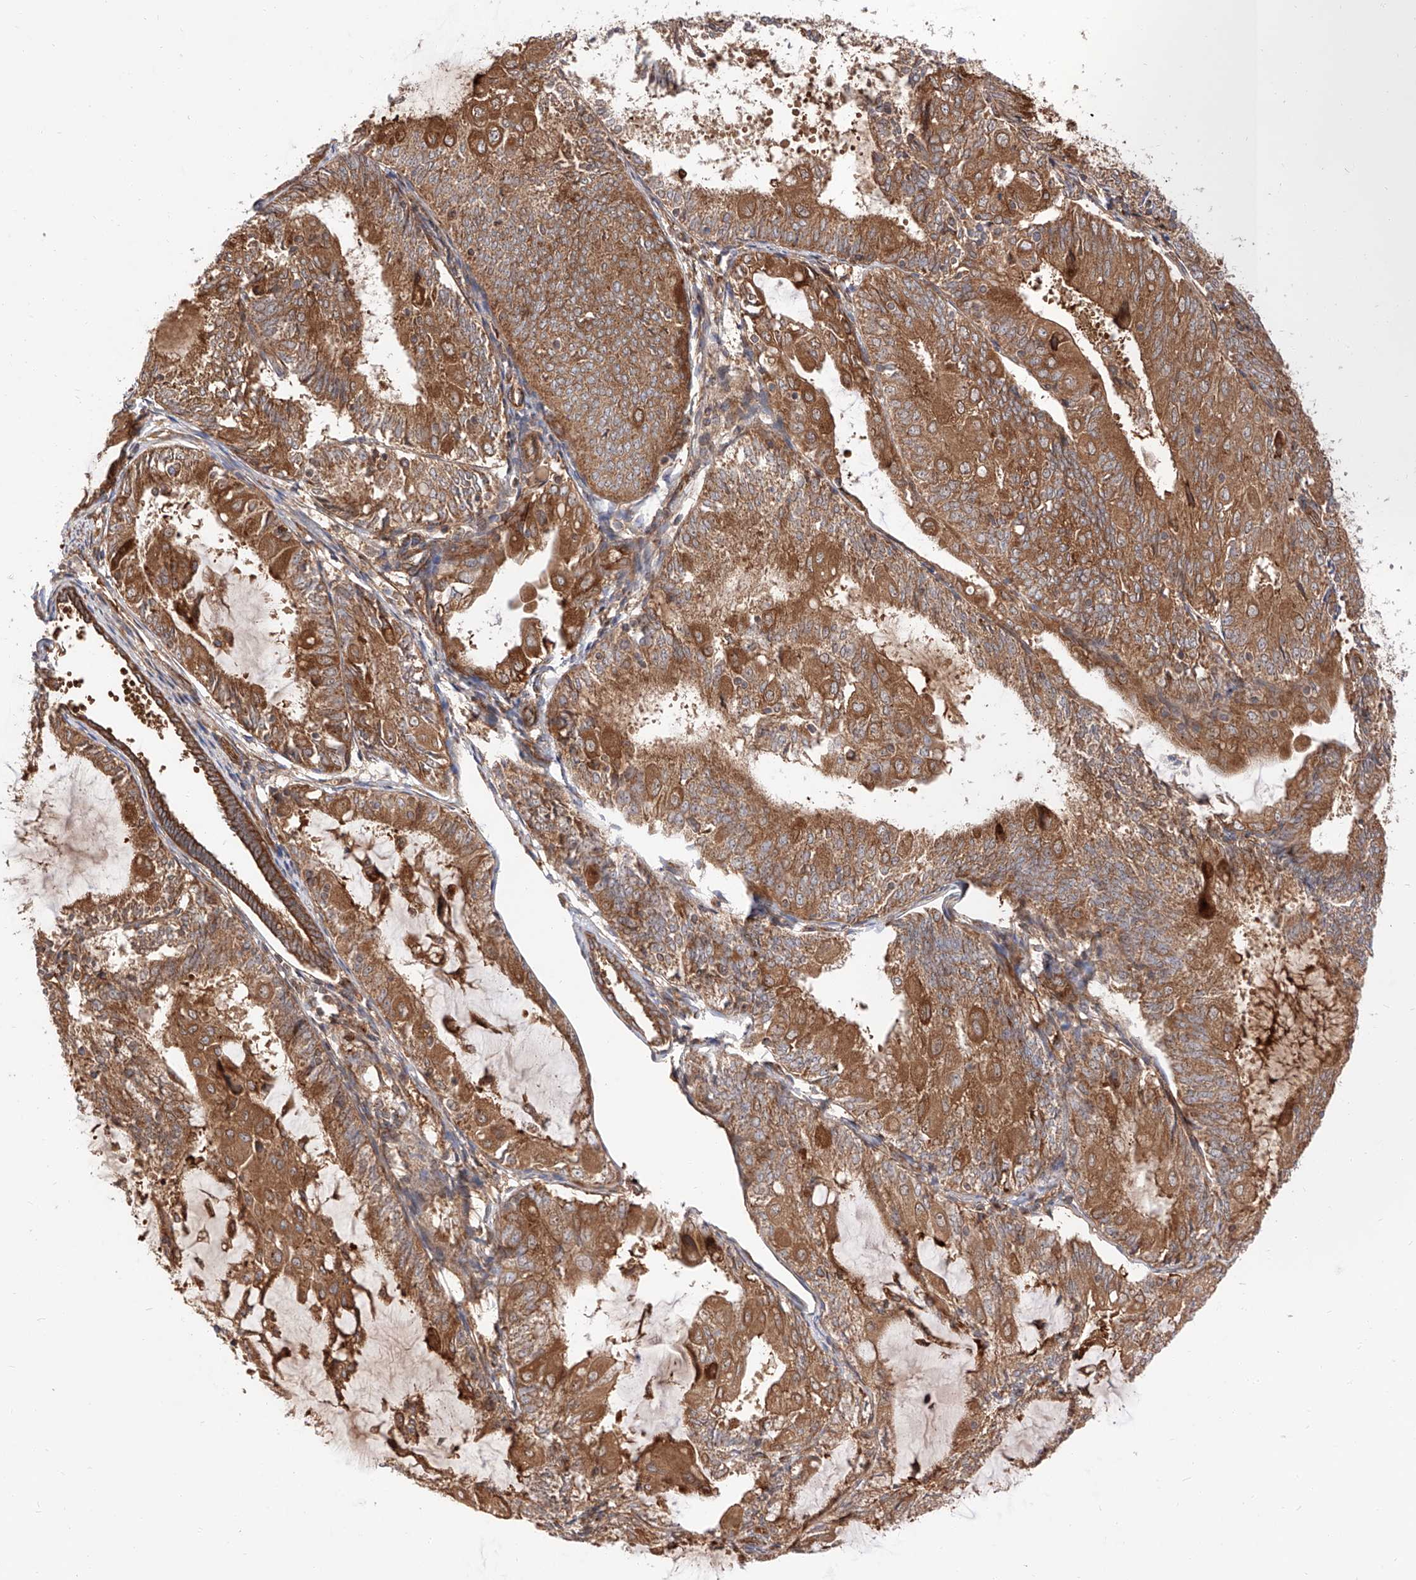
{"staining": {"intensity": "moderate", "quantity": ">75%", "location": "cytoplasmic/membranous"}, "tissue": "endometrial cancer", "cell_type": "Tumor cells", "image_type": "cancer", "snomed": [{"axis": "morphology", "description": "Adenocarcinoma, NOS"}, {"axis": "topography", "description": "Endometrium"}], "caption": "A brown stain highlights moderate cytoplasmic/membranous positivity of a protein in human adenocarcinoma (endometrial) tumor cells.", "gene": "ISCA2", "patient": {"sex": "female", "age": 81}}